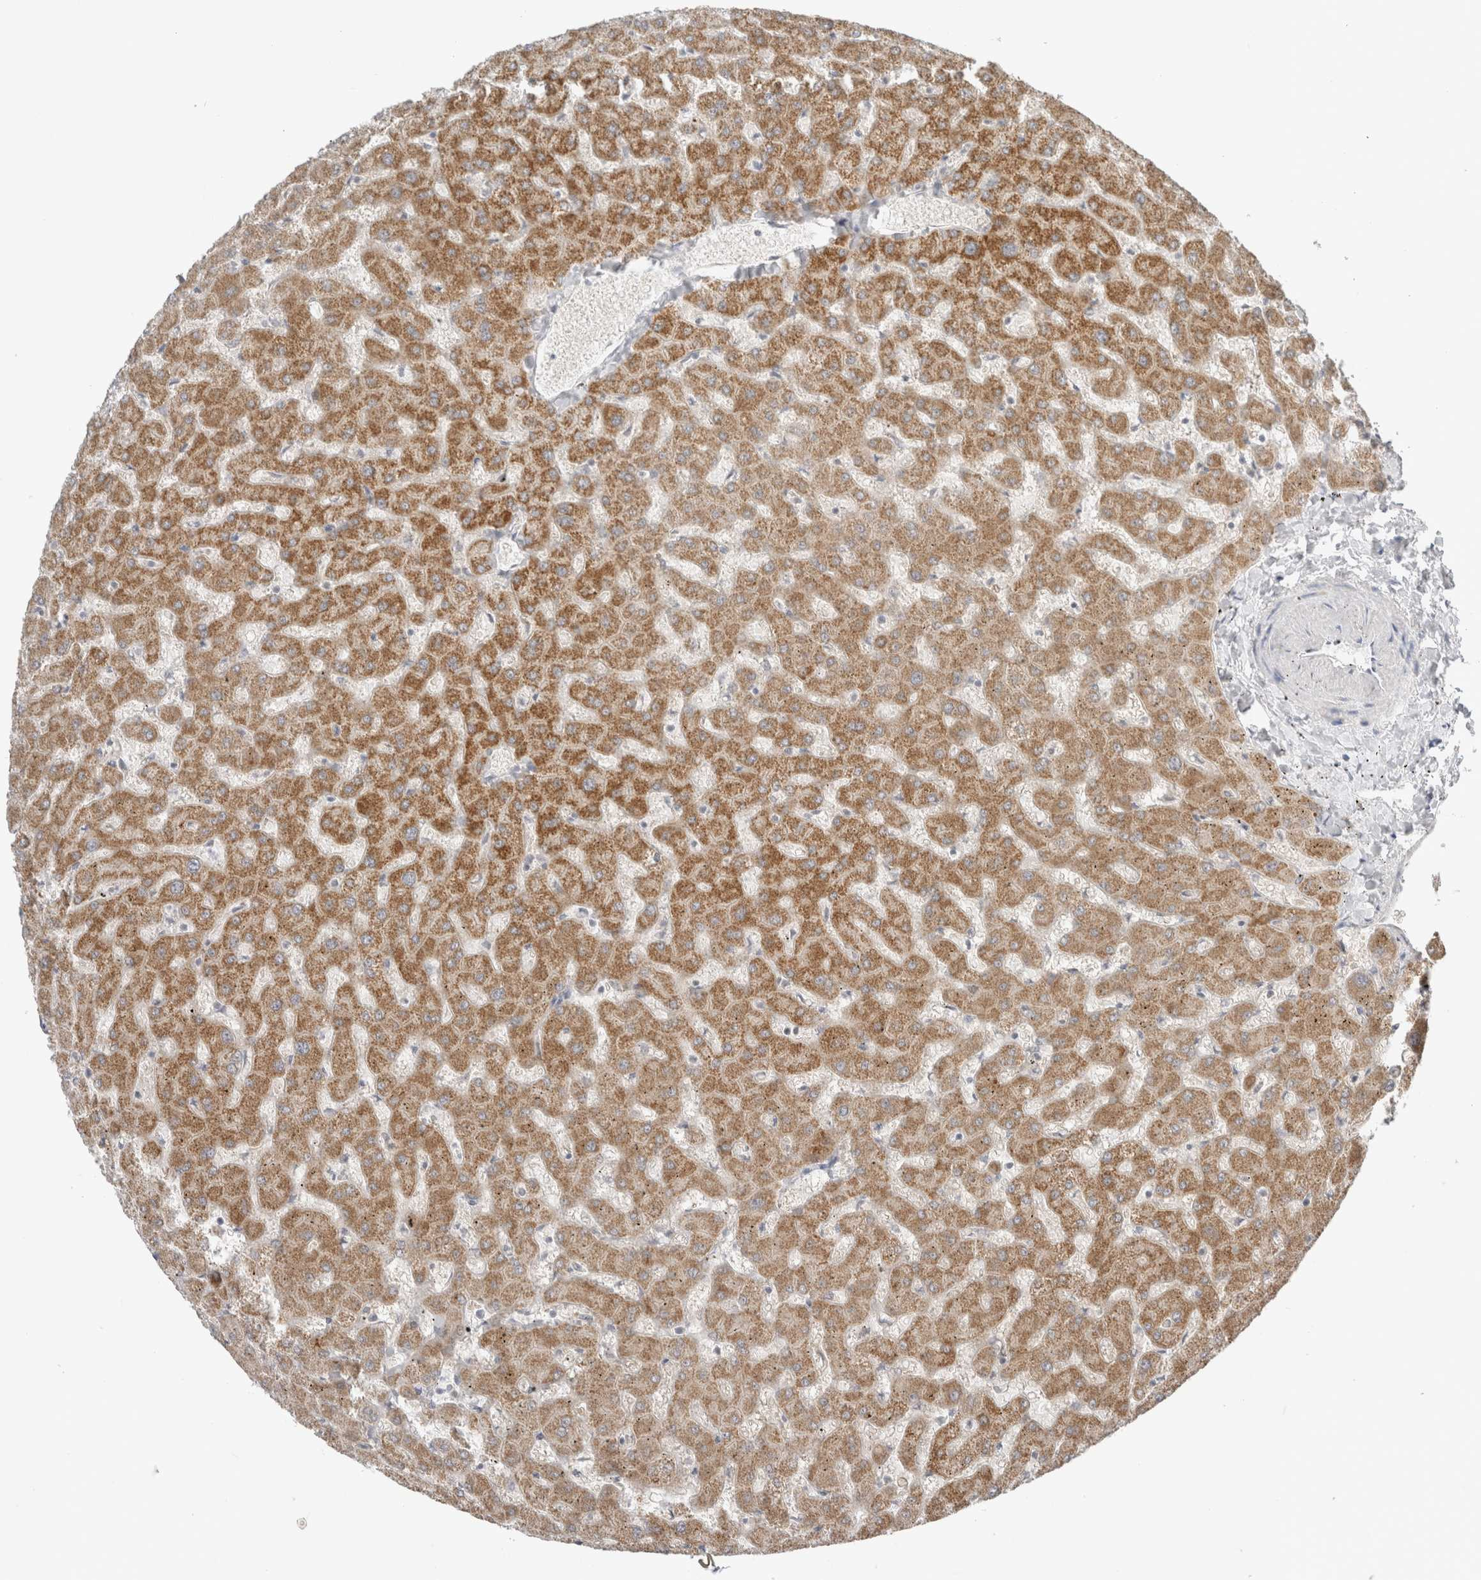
{"staining": {"intensity": "moderate", "quantity": ">75%", "location": "cytoplasmic/membranous"}, "tissue": "liver", "cell_type": "Hepatocytes", "image_type": "normal", "snomed": [{"axis": "morphology", "description": "Normal tissue, NOS"}, {"axis": "topography", "description": "Liver"}], "caption": "Normal liver demonstrates moderate cytoplasmic/membranous positivity in approximately >75% of hepatocytes.", "gene": "FAHD1", "patient": {"sex": "female", "age": 63}}